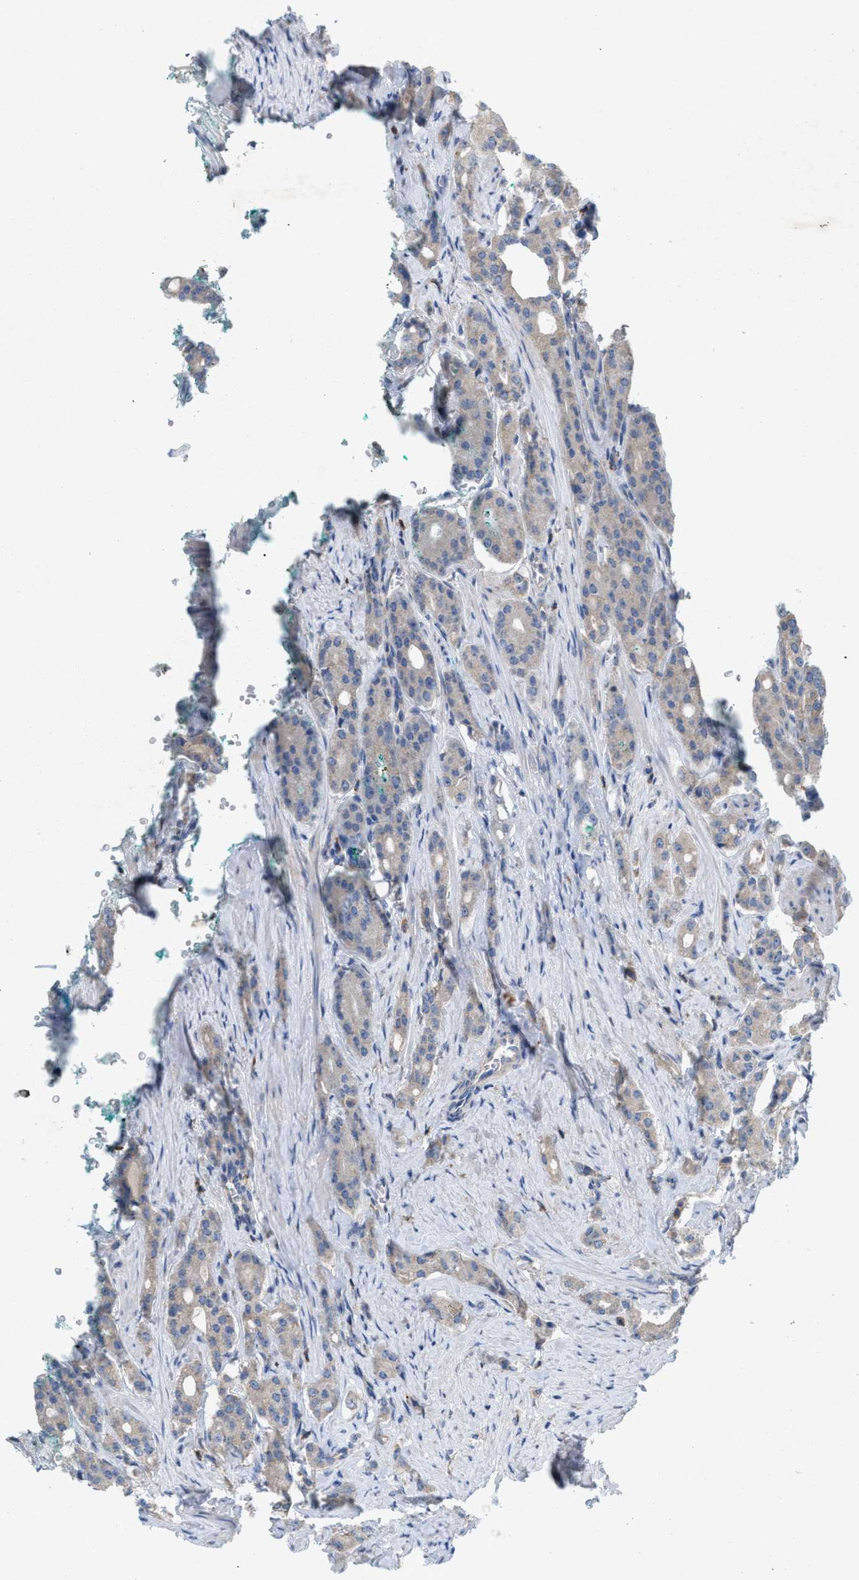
{"staining": {"intensity": "negative", "quantity": "none", "location": "none"}, "tissue": "prostate cancer", "cell_type": "Tumor cells", "image_type": "cancer", "snomed": [{"axis": "morphology", "description": "Adenocarcinoma, High grade"}, {"axis": "topography", "description": "Prostate"}], "caption": "Tumor cells are negative for brown protein staining in prostate cancer.", "gene": "DYNC2I1", "patient": {"sex": "male", "age": 71}}